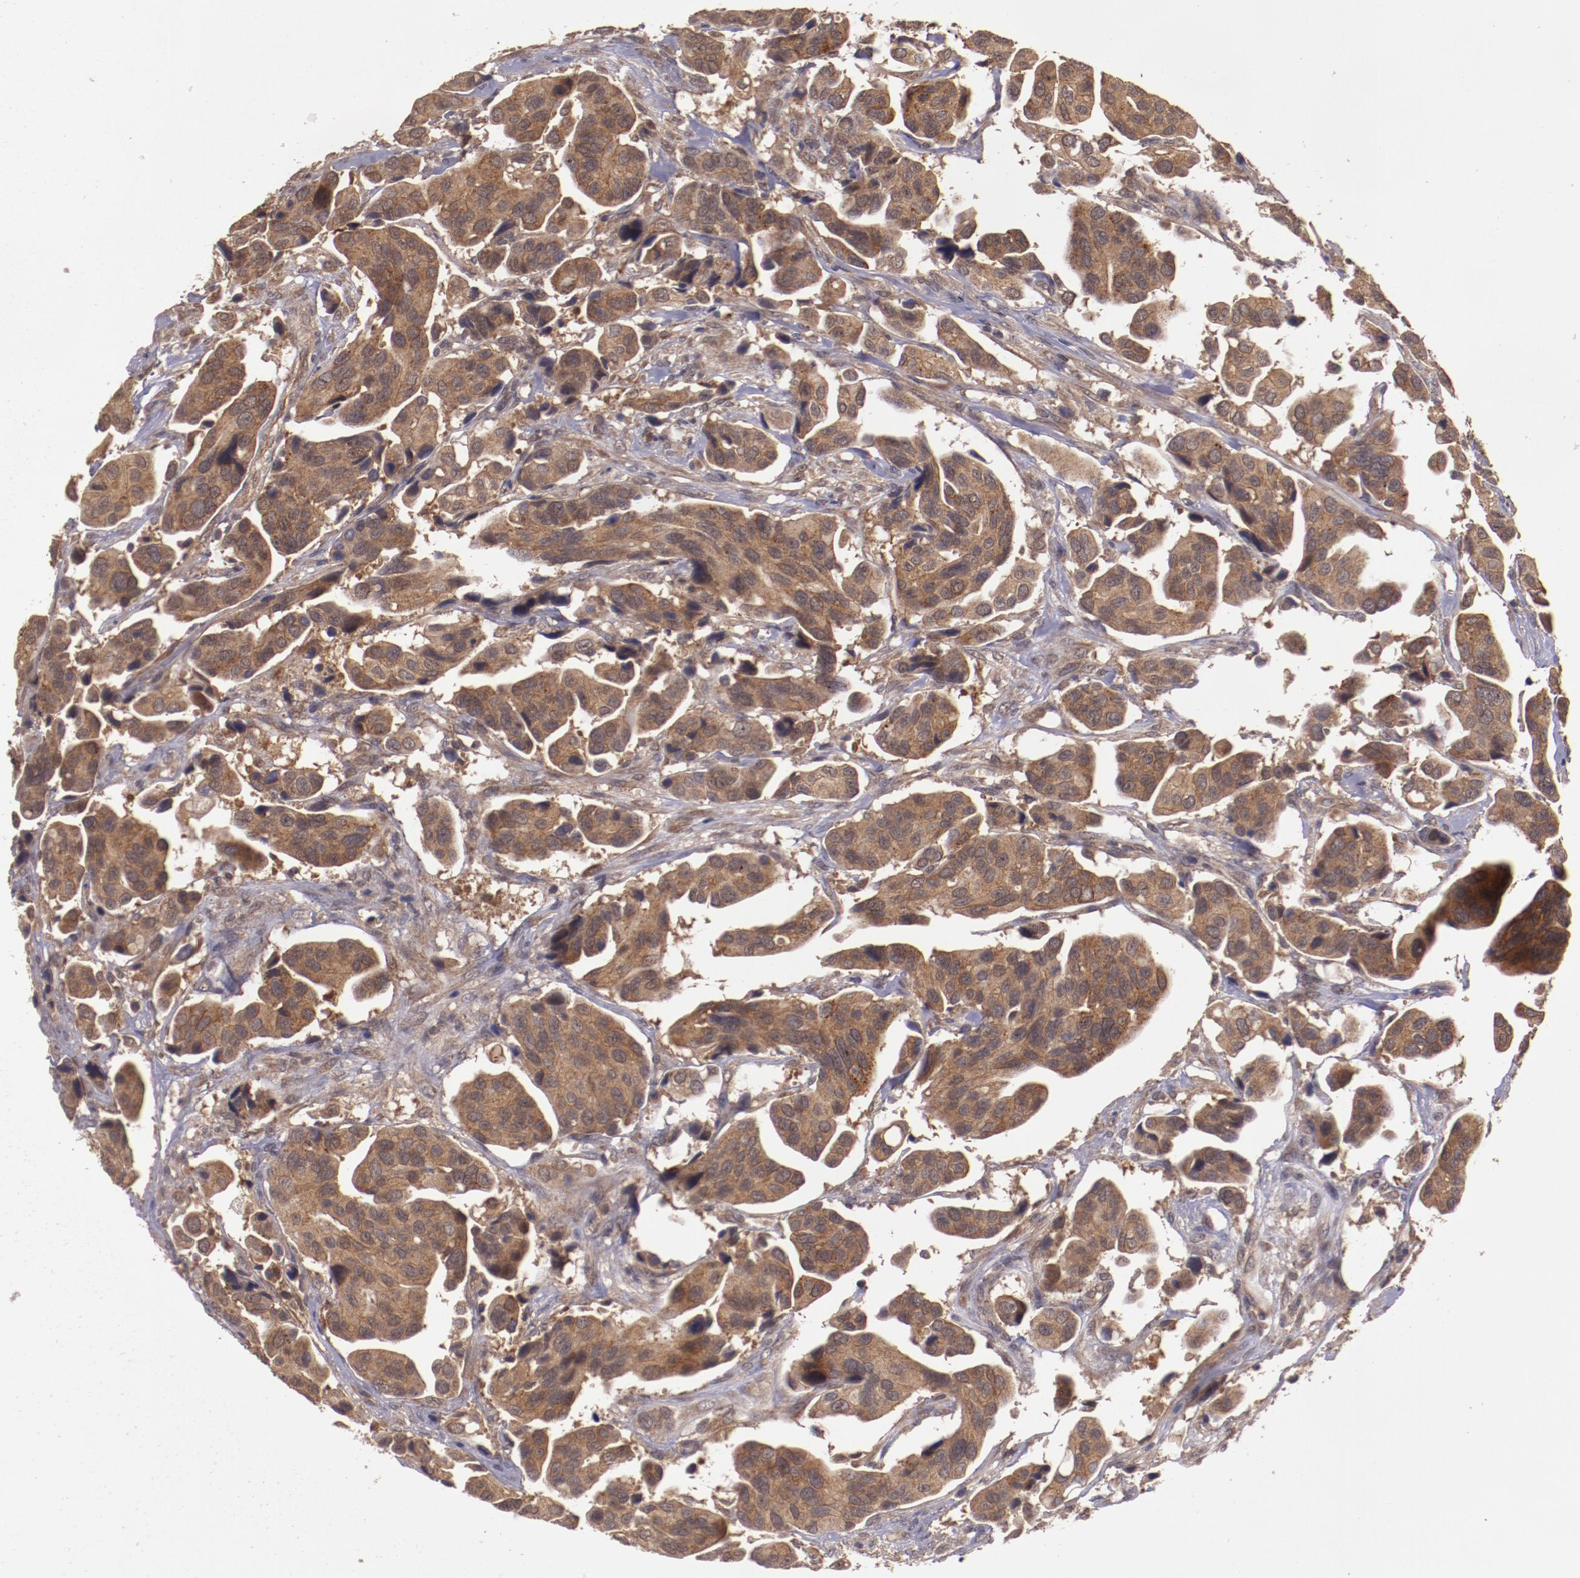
{"staining": {"intensity": "moderate", "quantity": ">75%", "location": "cytoplasmic/membranous"}, "tissue": "urothelial cancer", "cell_type": "Tumor cells", "image_type": "cancer", "snomed": [{"axis": "morphology", "description": "Adenocarcinoma, NOS"}, {"axis": "topography", "description": "Urinary bladder"}], "caption": "Immunohistochemistry photomicrograph of neoplastic tissue: urothelial cancer stained using immunohistochemistry (IHC) displays medium levels of moderate protein expression localized specifically in the cytoplasmic/membranous of tumor cells, appearing as a cytoplasmic/membranous brown color.", "gene": "FTSJ1", "patient": {"sex": "male", "age": 61}}